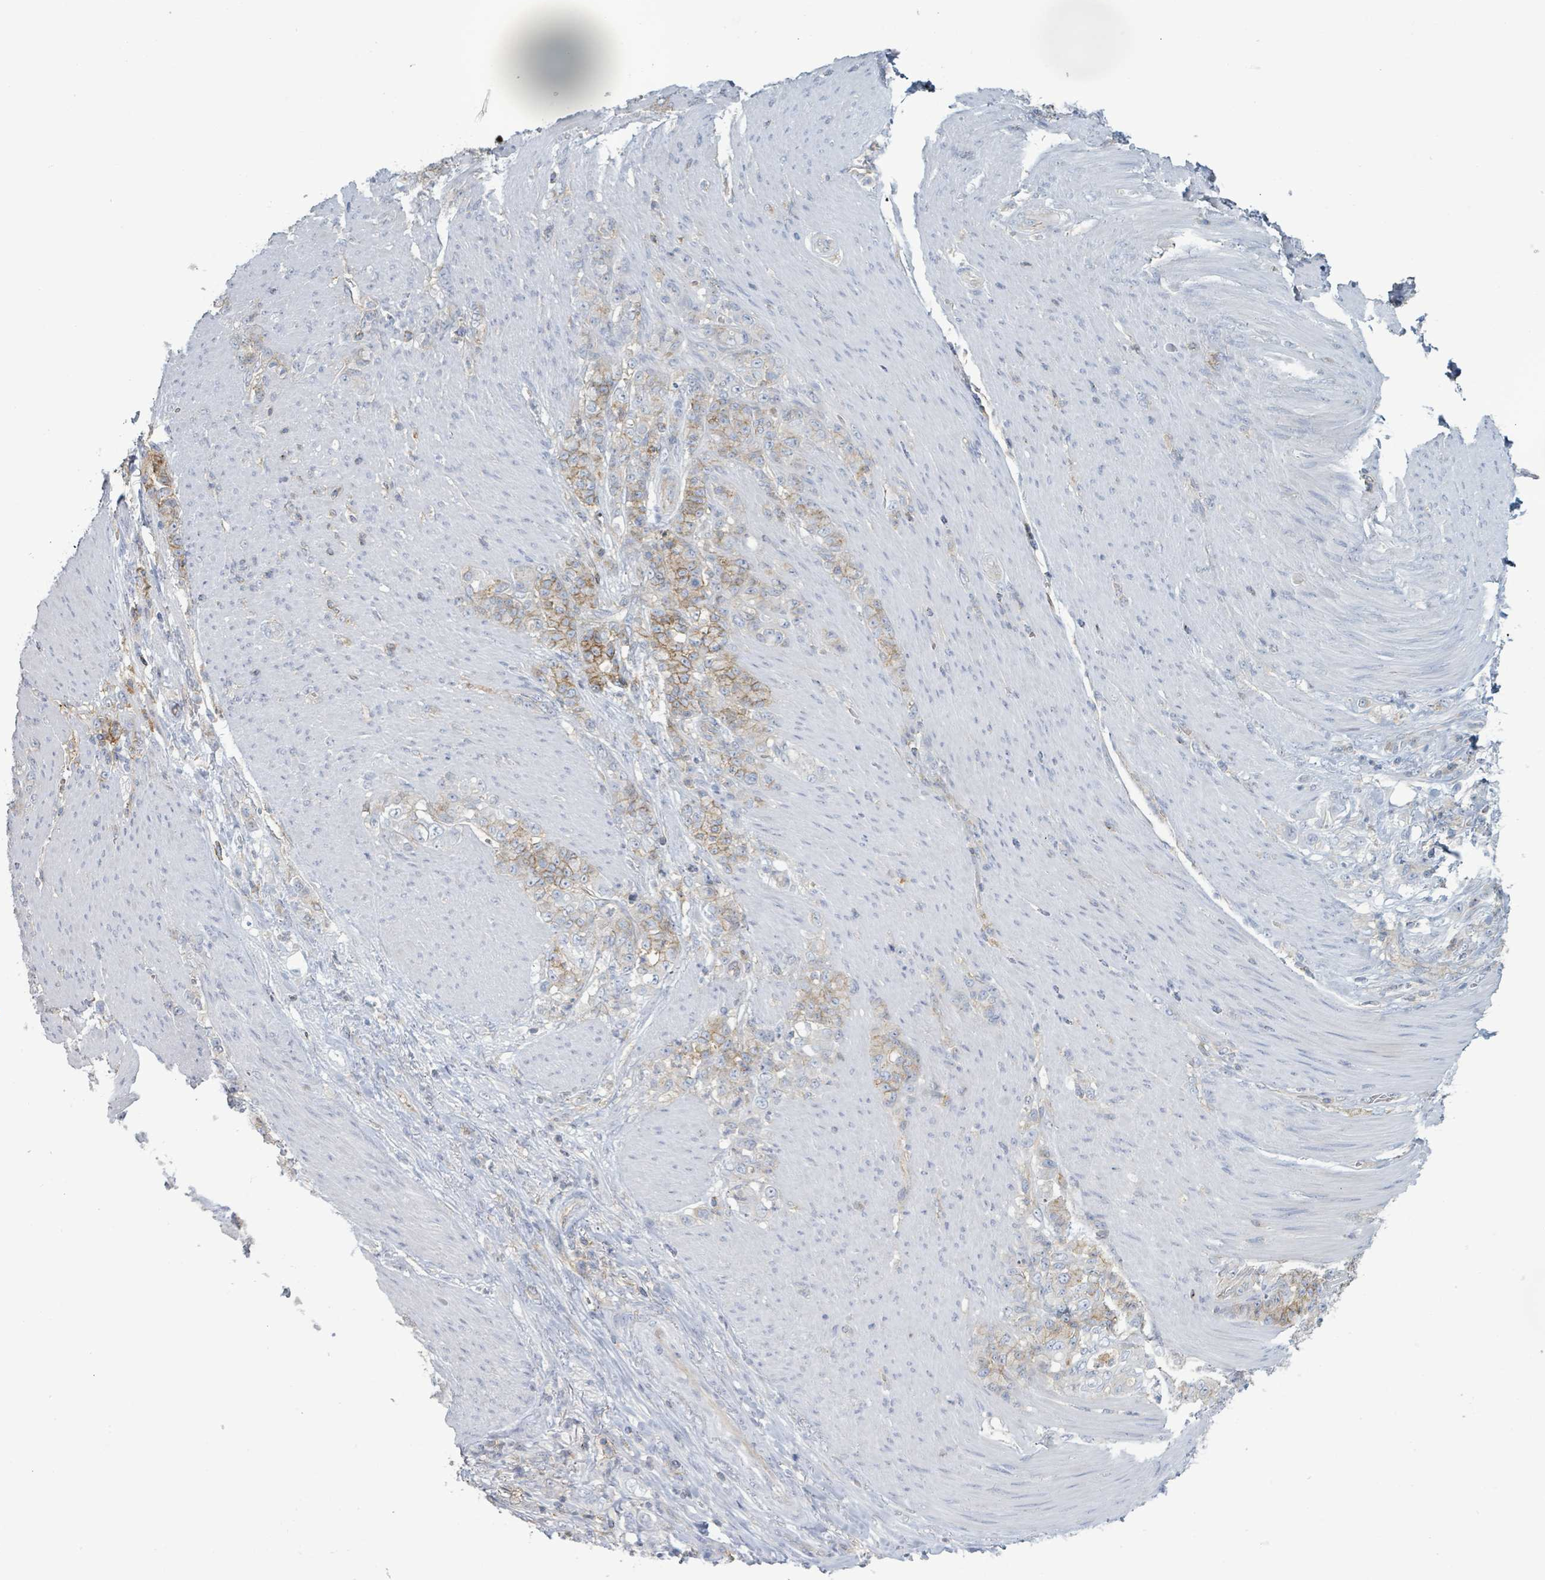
{"staining": {"intensity": "moderate", "quantity": "25%-75%", "location": "cytoplasmic/membranous"}, "tissue": "stomach cancer", "cell_type": "Tumor cells", "image_type": "cancer", "snomed": [{"axis": "morphology", "description": "Adenocarcinoma, NOS"}, {"axis": "topography", "description": "Stomach"}], "caption": "Immunohistochemistry (IHC) staining of adenocarcinoma (stomach), which reveals medium levels of moderate cytoplasmic/membranous positivity in about 25%-75% of tumor cells indicating moderate cytoplasmic/membranous protein expression. The staining was performed using DAB (brown) for protein detection and nuclei were counterstained in hematoxylin (blue).", "gene": "TNFRSF14", "patient": {"sex": "female", "age": 79}}